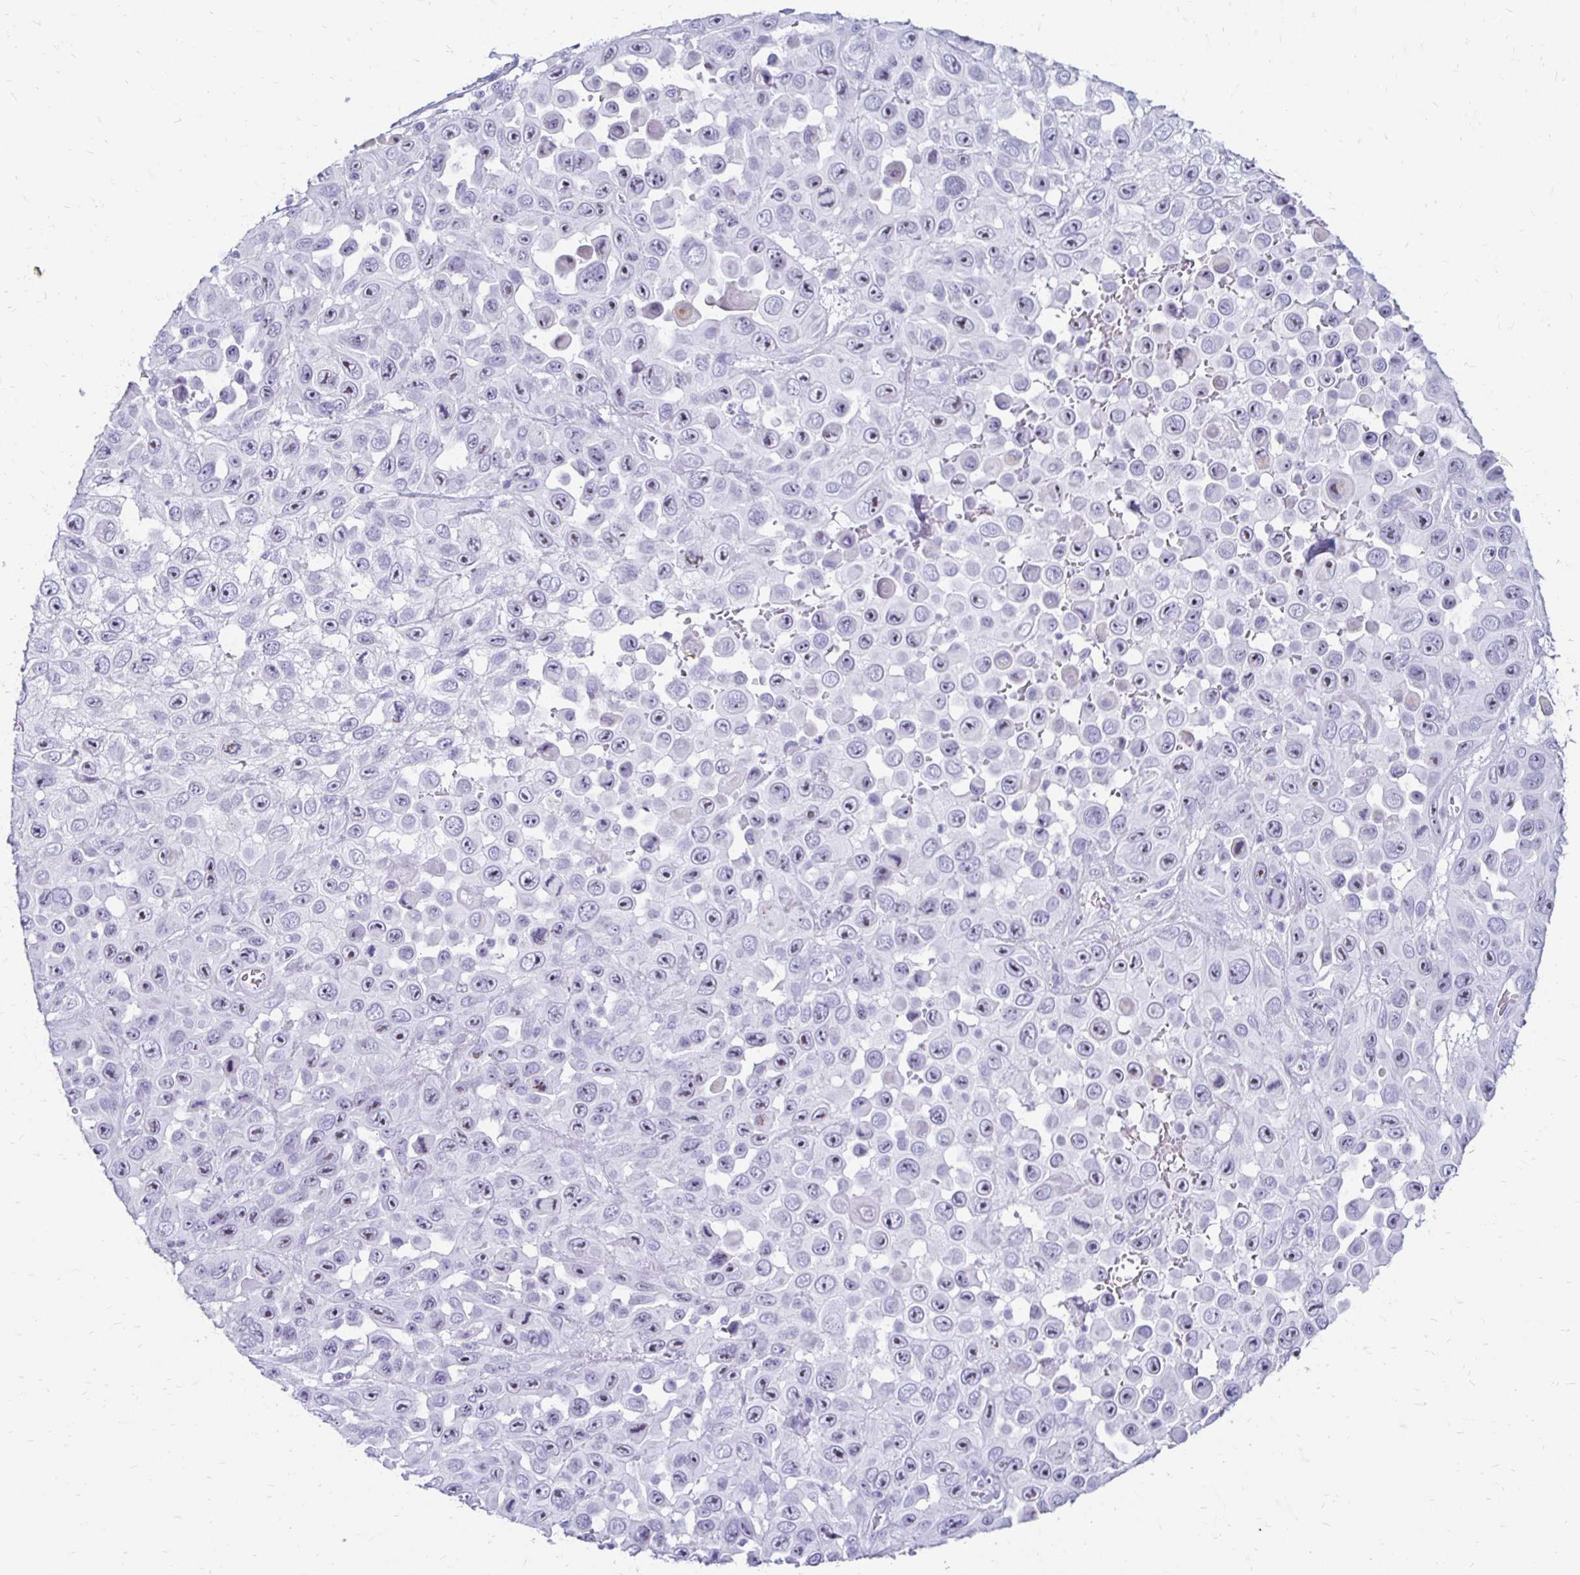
{"staining": {"intensity": "moderate", "quantity": "25%-75%", "location": "nuclear"}, "tissue": "skin cancer", "cell_type": "Tumor cells", "image_type": "cancer", "snomed": [{"axis": "morphology", "description": "Squamous cell carcinoma, NOS"}, {"axis": "topography", "description": "Skin"}], "caption": "Moderate nuclear staining is identified in about 25%-75% of tumor cells in skin squamous cell carcinoma.", "gene": "CST6", "patient": {"sex": "male", "age": 81}}